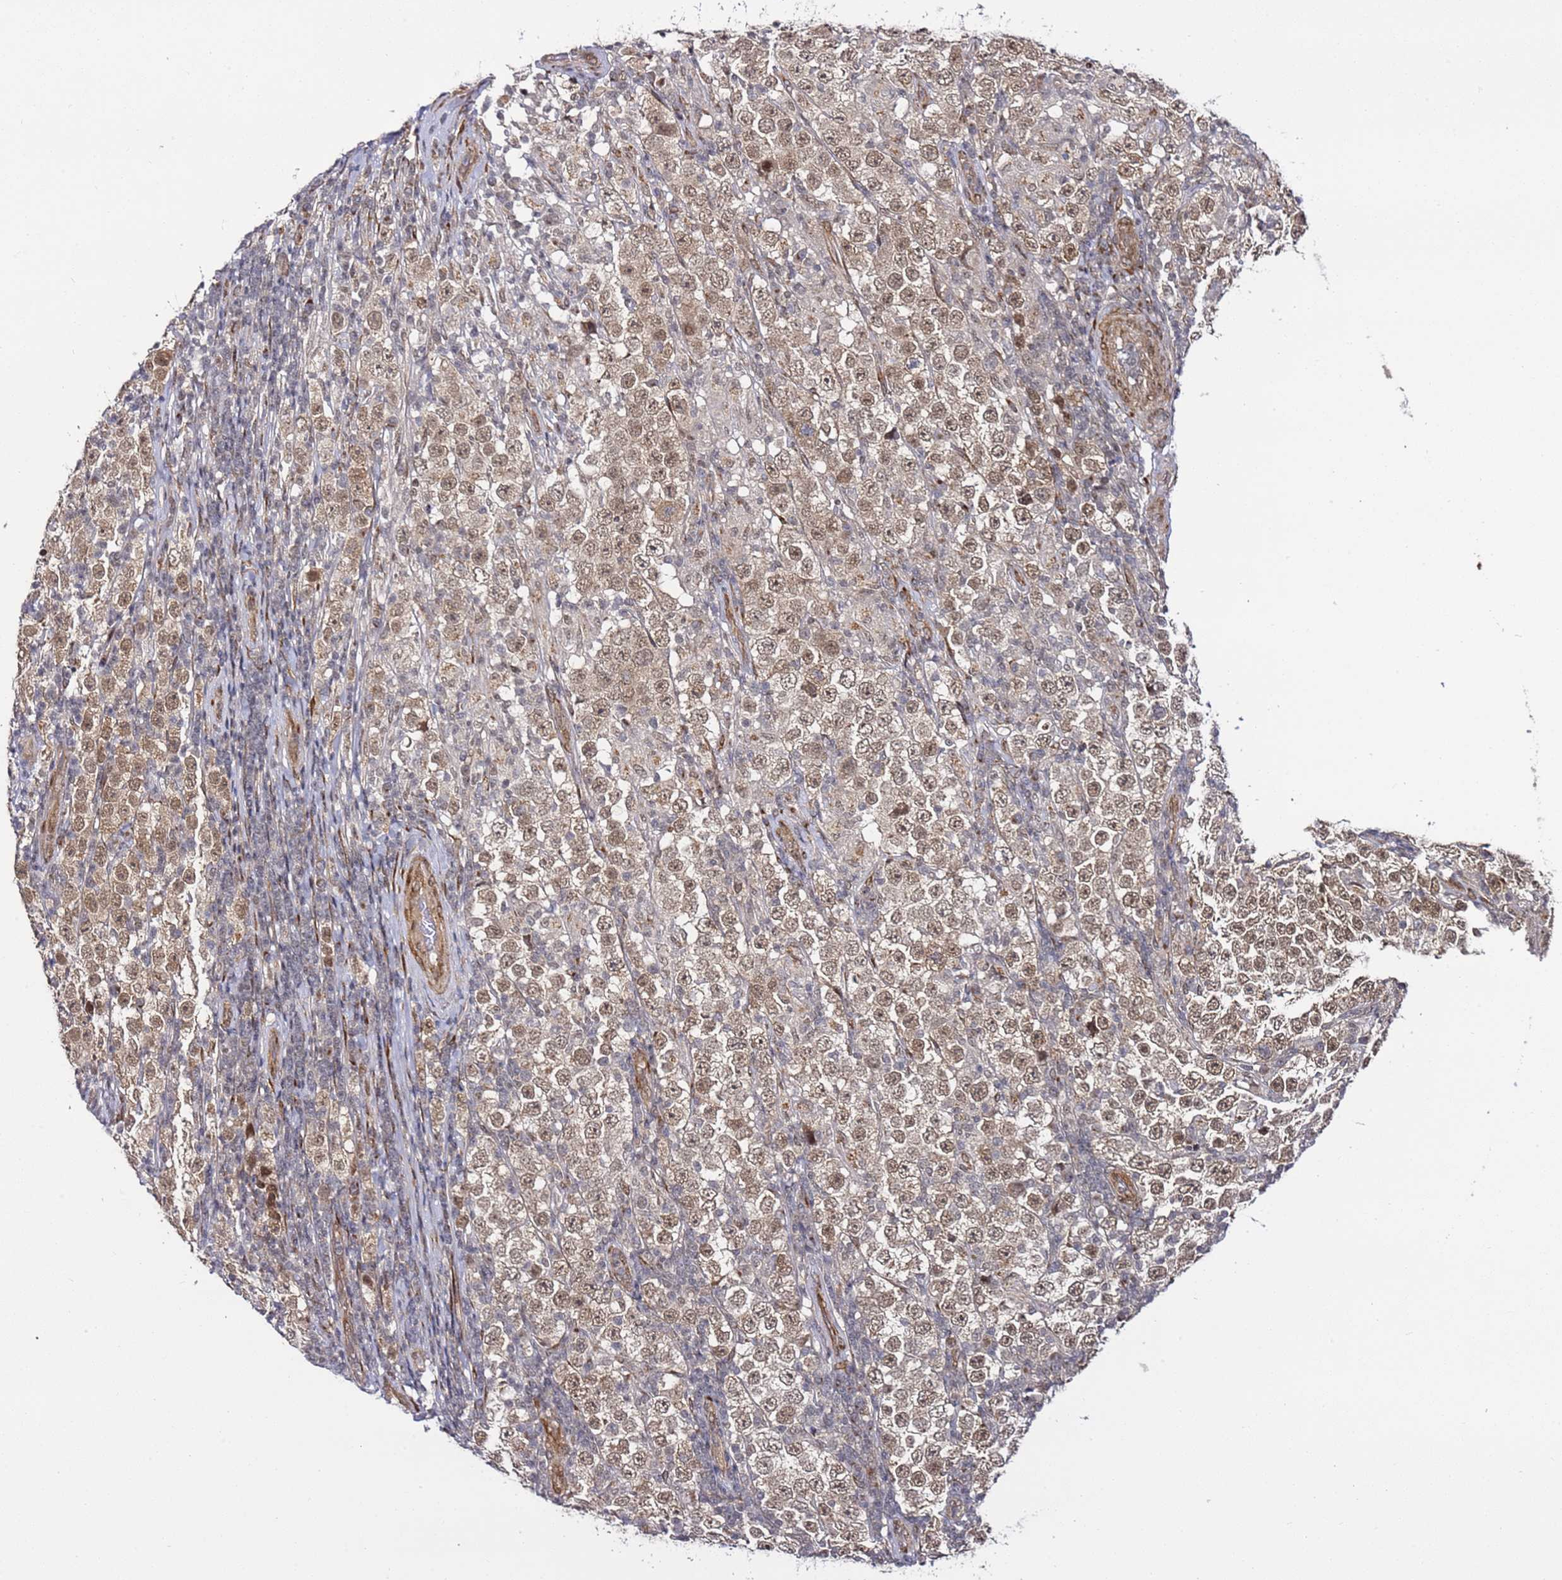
{"staining": {"intensity": "moderate", "quantity": ">75%", "location": "nuclear"}, "tissue": "testis cancer", "cell_type": "Tumor cells", "image_type": "cancer", "snomed": [{"axis": "morphology", "description": "Normal tissue, NOS"}, {"axis": "morphology", "description": "Urothelial carcinoma, High grade"}, {"axis": "morphology", "description": "Seminoma, NOS"}, {"axis": "morphology", "description": "Carcinoma, Embryonal, NOS"}, {"axis": "topography", "description": "Urinary bladder"}, {"axis": "topography", "description": "Testis"}], "caption": "A brown stain highlights moderate nuclear staining of a protein in testis cancer (embryonal carcinoma) tumor cells.", "gene": "POLR2D", "patient": {"sex": "male", "age": 41}}